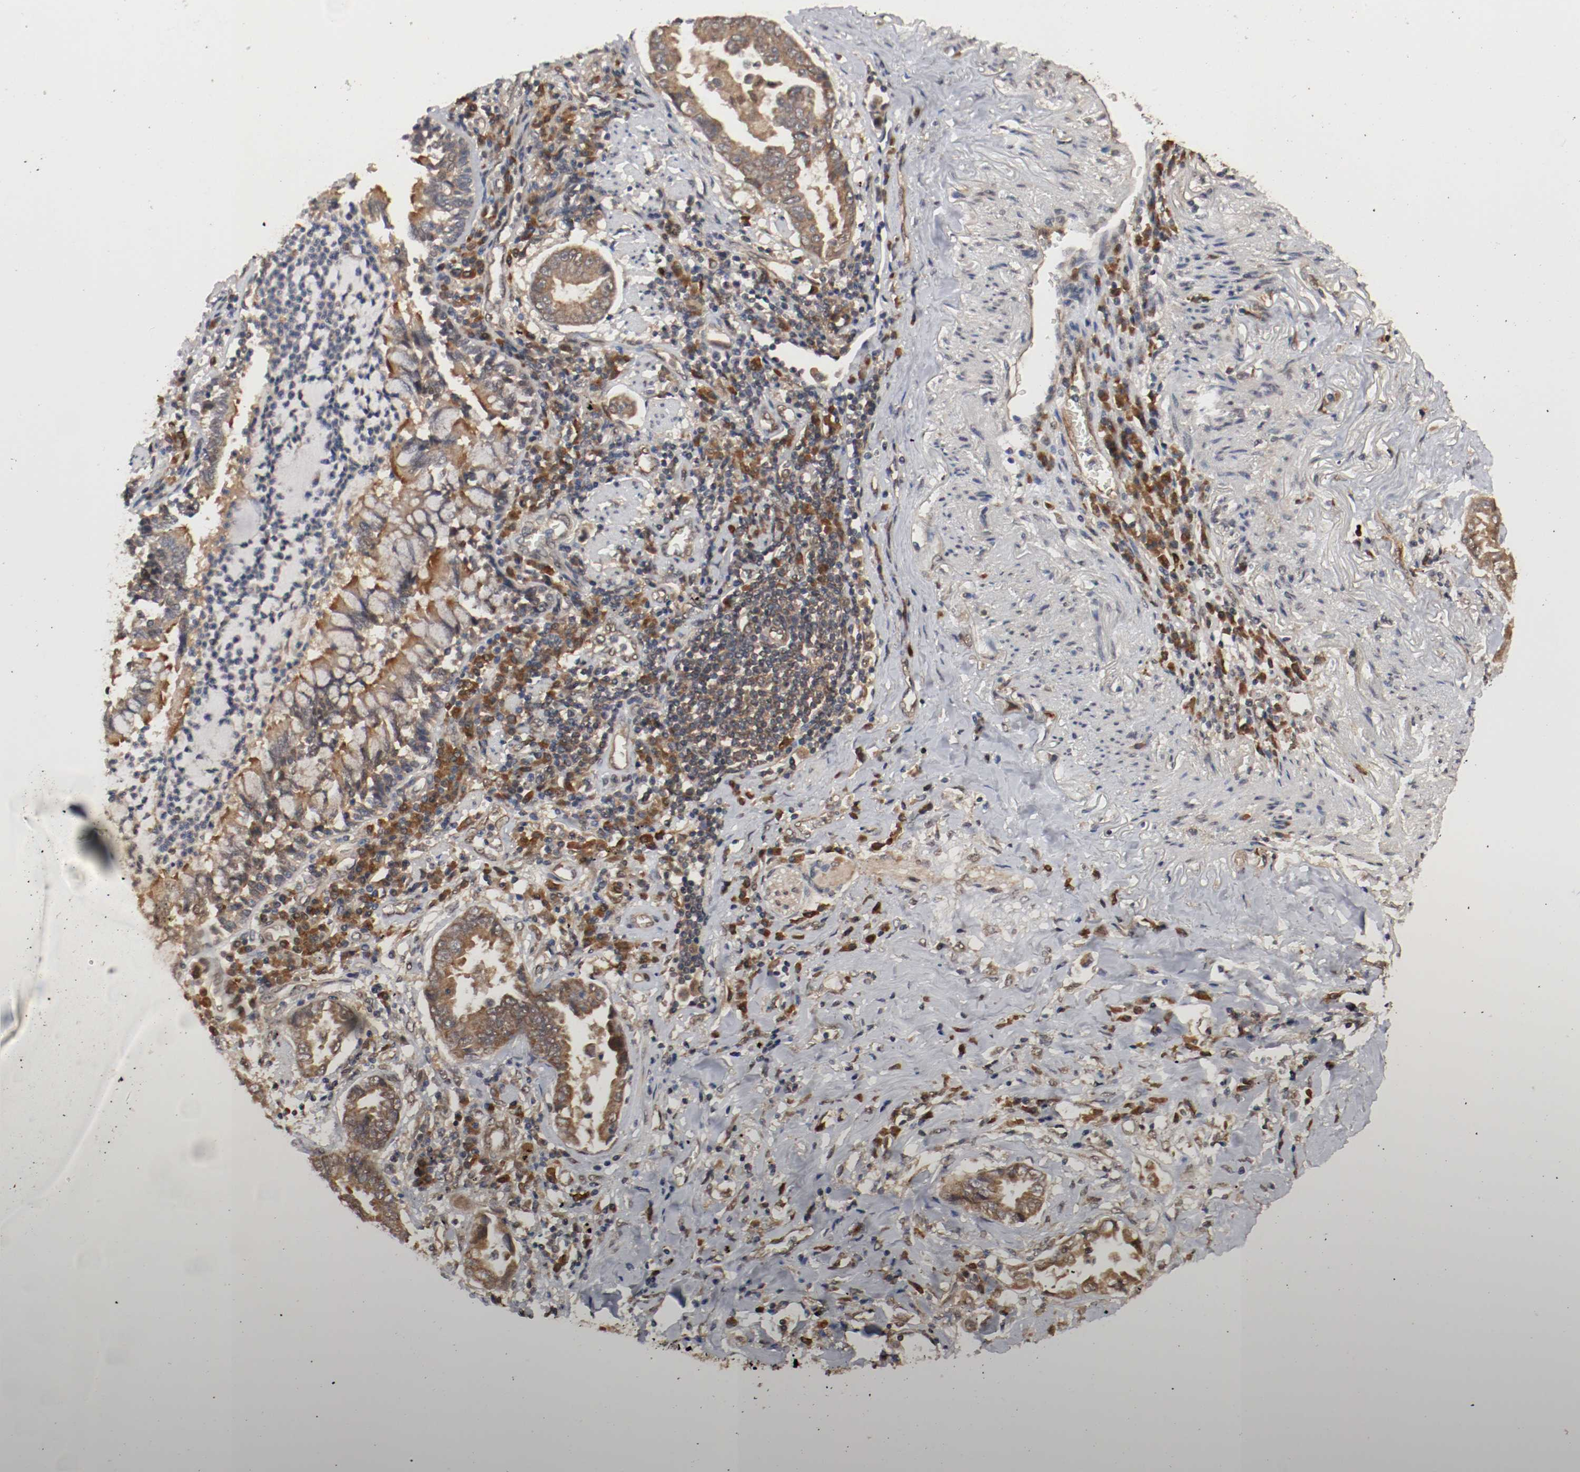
{"staining": {"intensity": "moderate", "quantity": ">75%", "location": "cytoplasmic/membranous"}, "tissue": "lung cancer", "cell_type": "Tumor cells", "image_type": "cancer", "snomed": [{"axis": "morphology", "description": "Normal tissue, NOS"}, {"axis": "morphology", "description": "Inflammation, NOS"}, {"axis": "morphology", "description": "Adenocarcinoma, NOS"}, {"axis": "topography", "description": "Lung"}], "caption": "The image exhibits immunohistochemical staining of lung cancer. There is moderate cytoplasmic/membranous staining is present in about >75% of tumor cells. The staining was performed using DAB to visualize the protein expression in brown, while the nuclei were stained in blue with hematoxylin (Magnification: 20x).", "gene": "AFG3L2", "patient": {"sex": "female", "age": 64}}